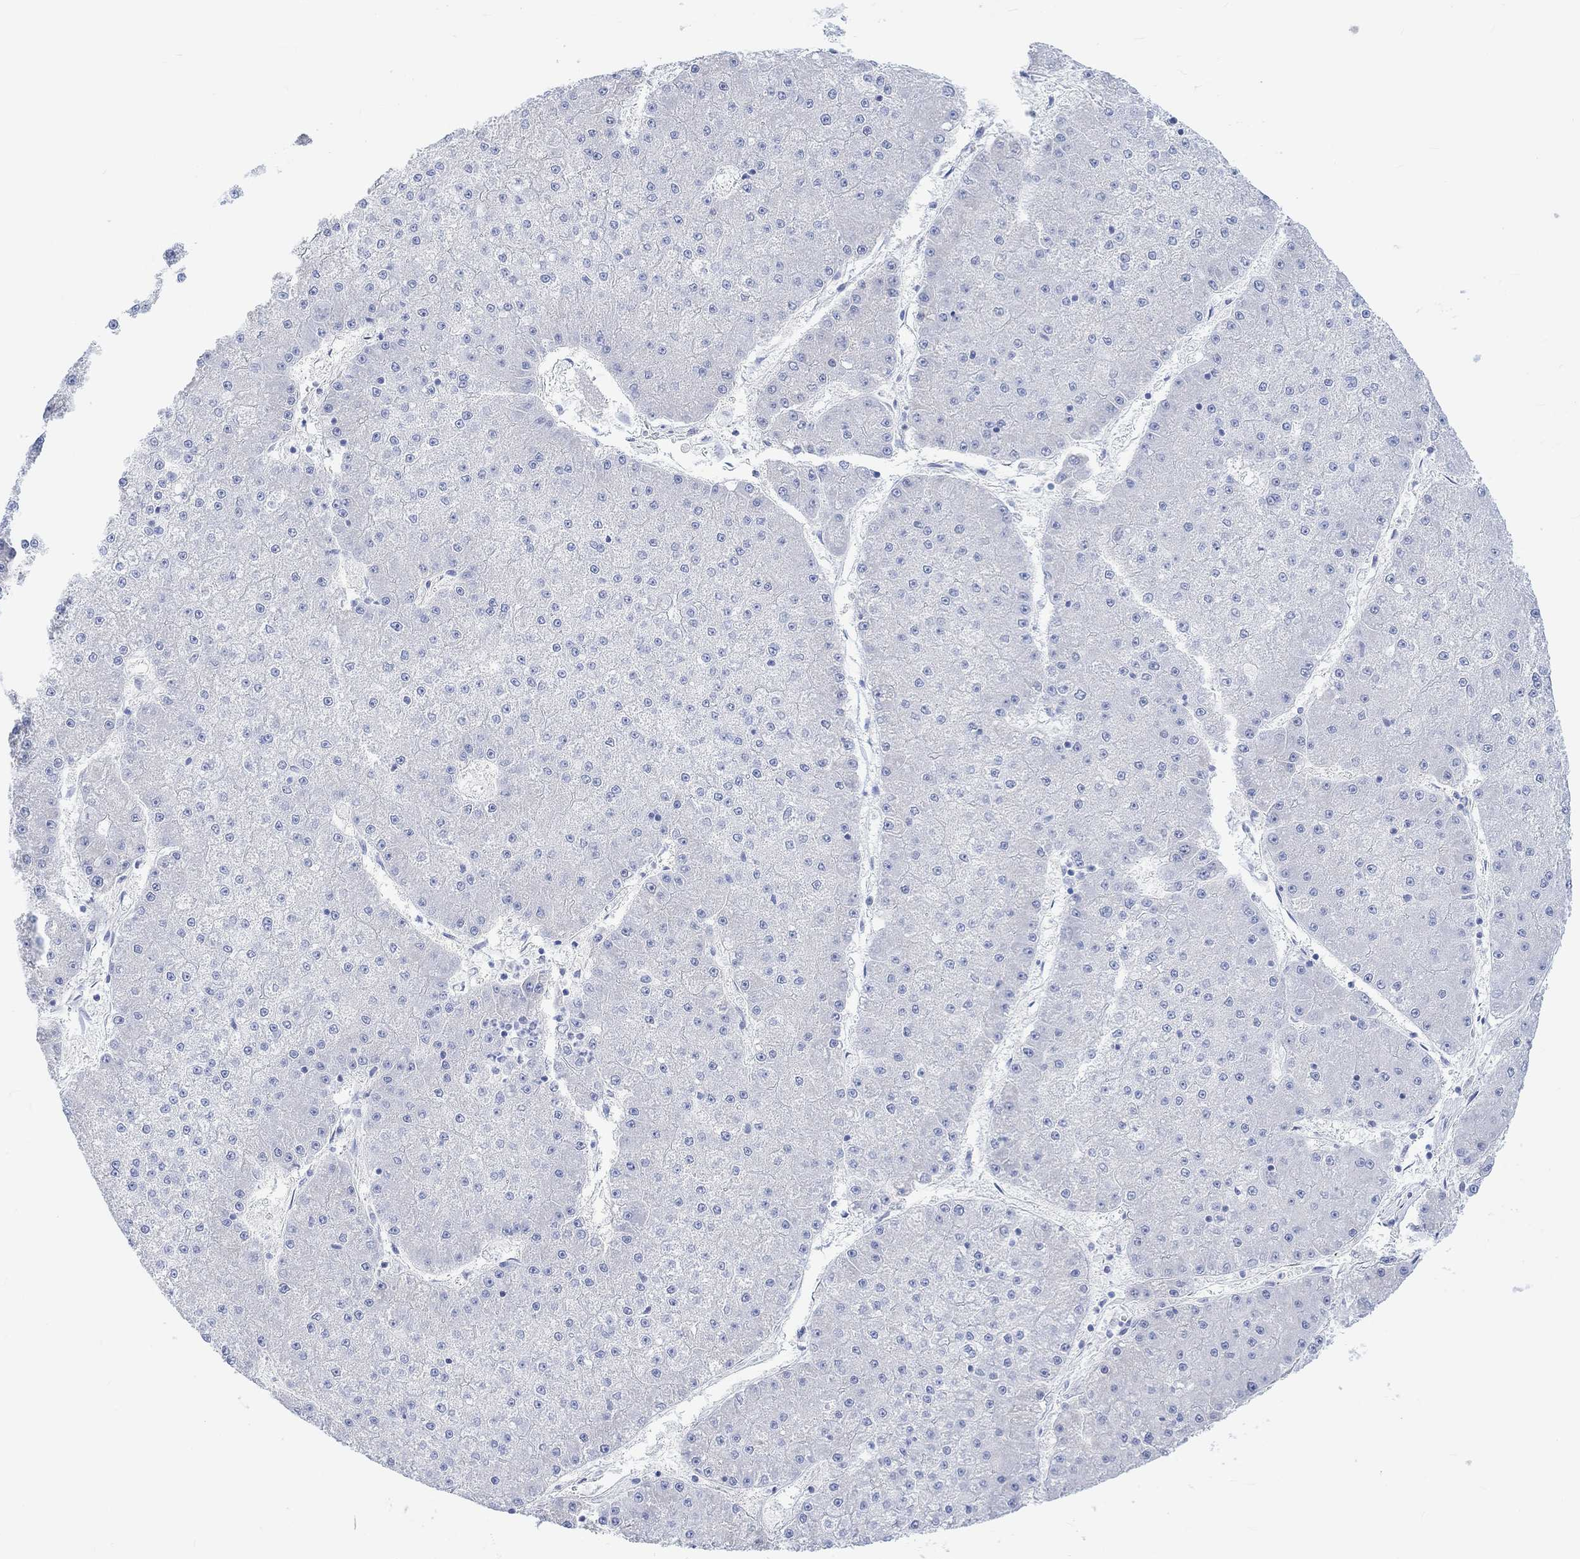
{"staining": {"intensity": "negative", "quantity": "none", "location": "none"}, "tissue": "liver cancer", "cell_type": "Tumor cells", "image_type": "cancer", "snomed": [{"axis": "morphology", "description": "Carcinoma, Hepatocellular, NOS"}, {"axis": "topography", "description": "Liver"}], "caption": "DAB (3,3'-diaminobenzidine) immunohistochemical staining of human liver cancer displays no significant staining in tumor cells. The staining was performed using DAB (3,3'-diaminobenzidine) to visualize the protein expression in brown, while the nuclei were stained in blue with hematoxylin (Magnification: 20x).", "gene": "CALCA", "patient": {"sex": "male", "age": 73}}